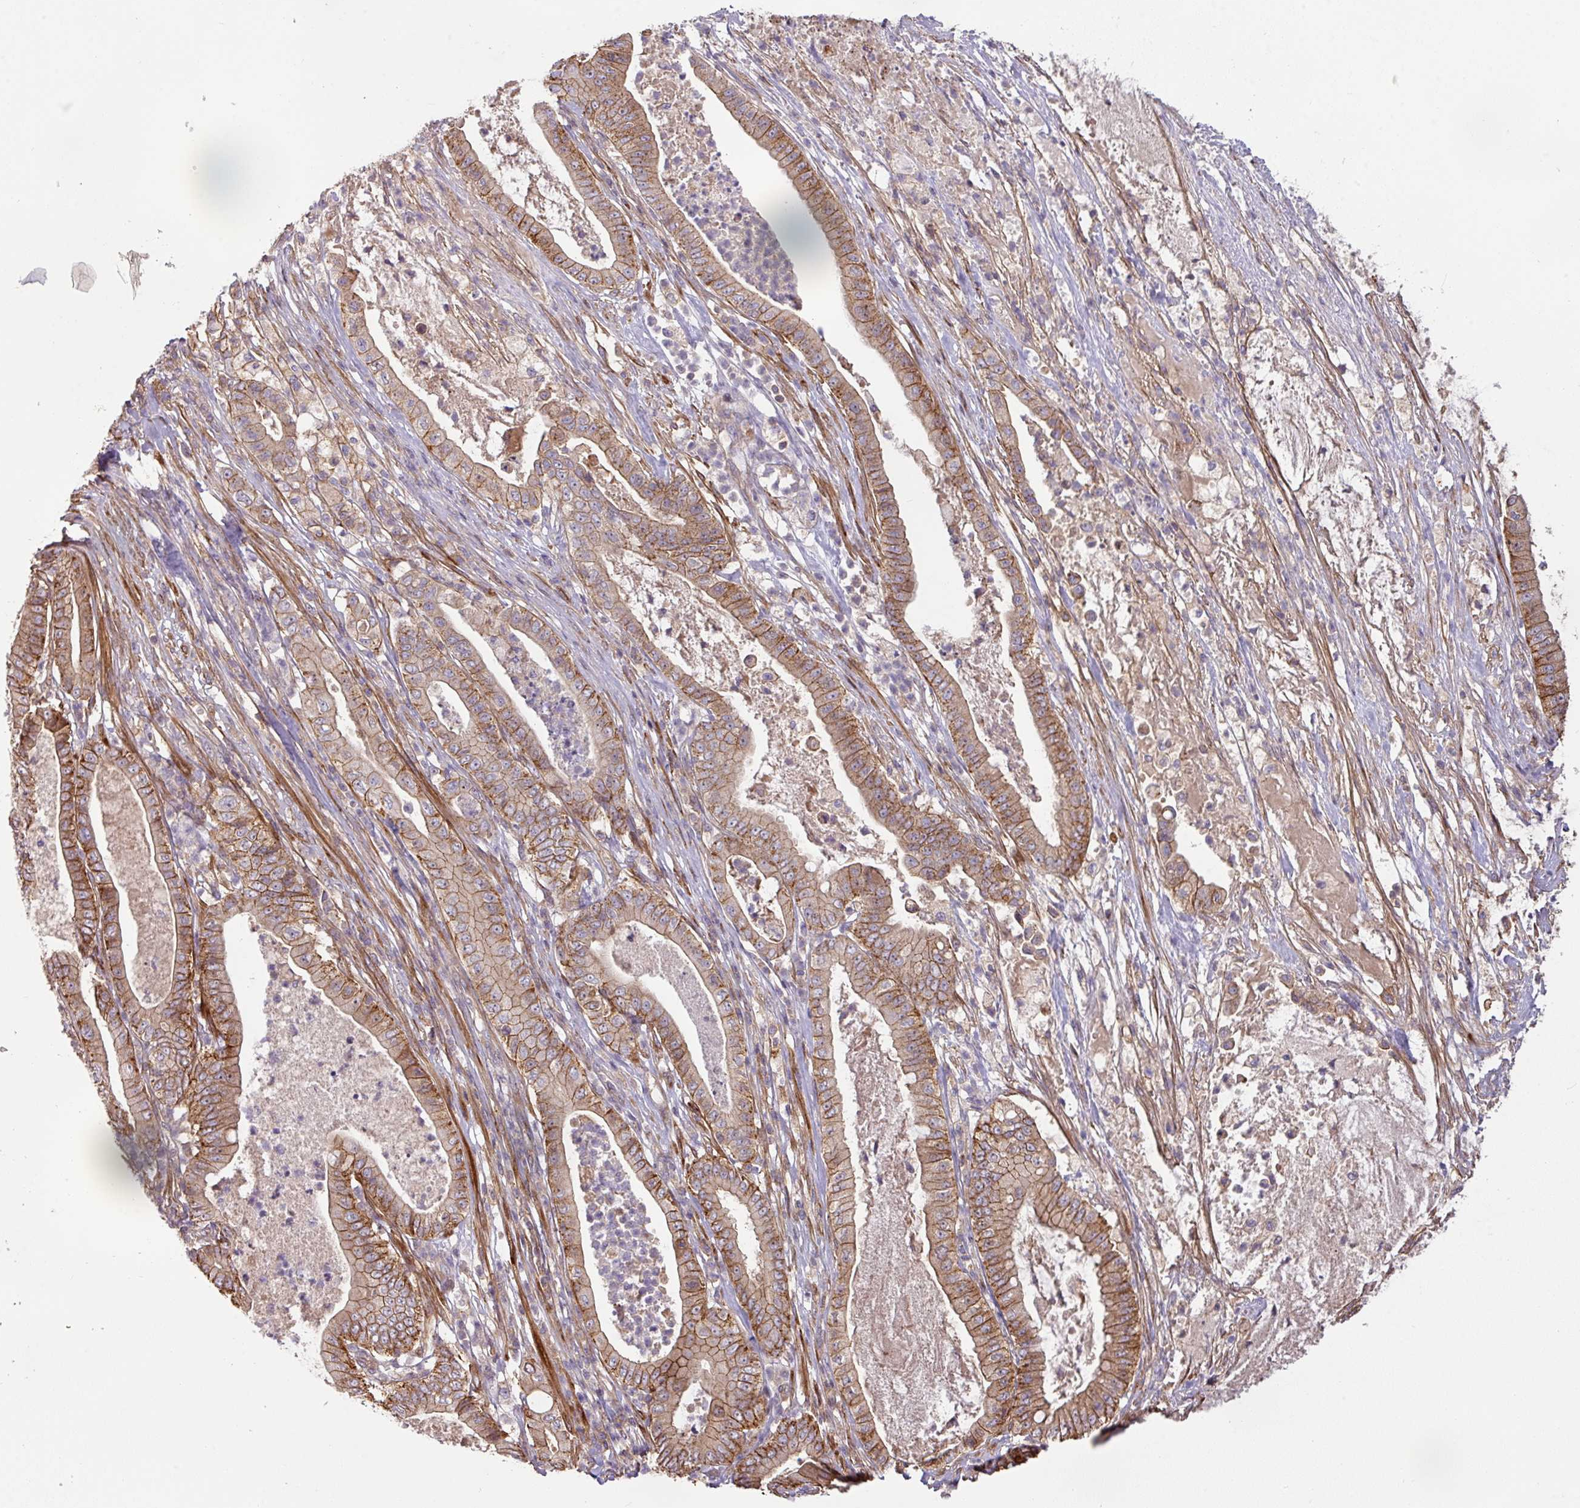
{"staining": {"intensity": "moderate", "quantity": ">75%", "location": "cytoplasmic/membranous"}, "tissue": "pancreatic cancer", "cell_type": "Tumor cells", "image_type": "cancer", "snomed": [{"axis": "morphology", "description": "Adenocarcinoma, NOS"}, {"axis": "topography", "description": "Pancreas"}], "caption": "This micrograph exhibits pancreatic adenocarcinoma stained with immunohistochemistry (IHC) to label a protein in brown. The cytoplasmic/membranous of tumor cells show moderate positivity for the protein. Nuclei are counter-stained blue.", "gene": "CASP2", "patient": {"sex": "male", "age": 71}}